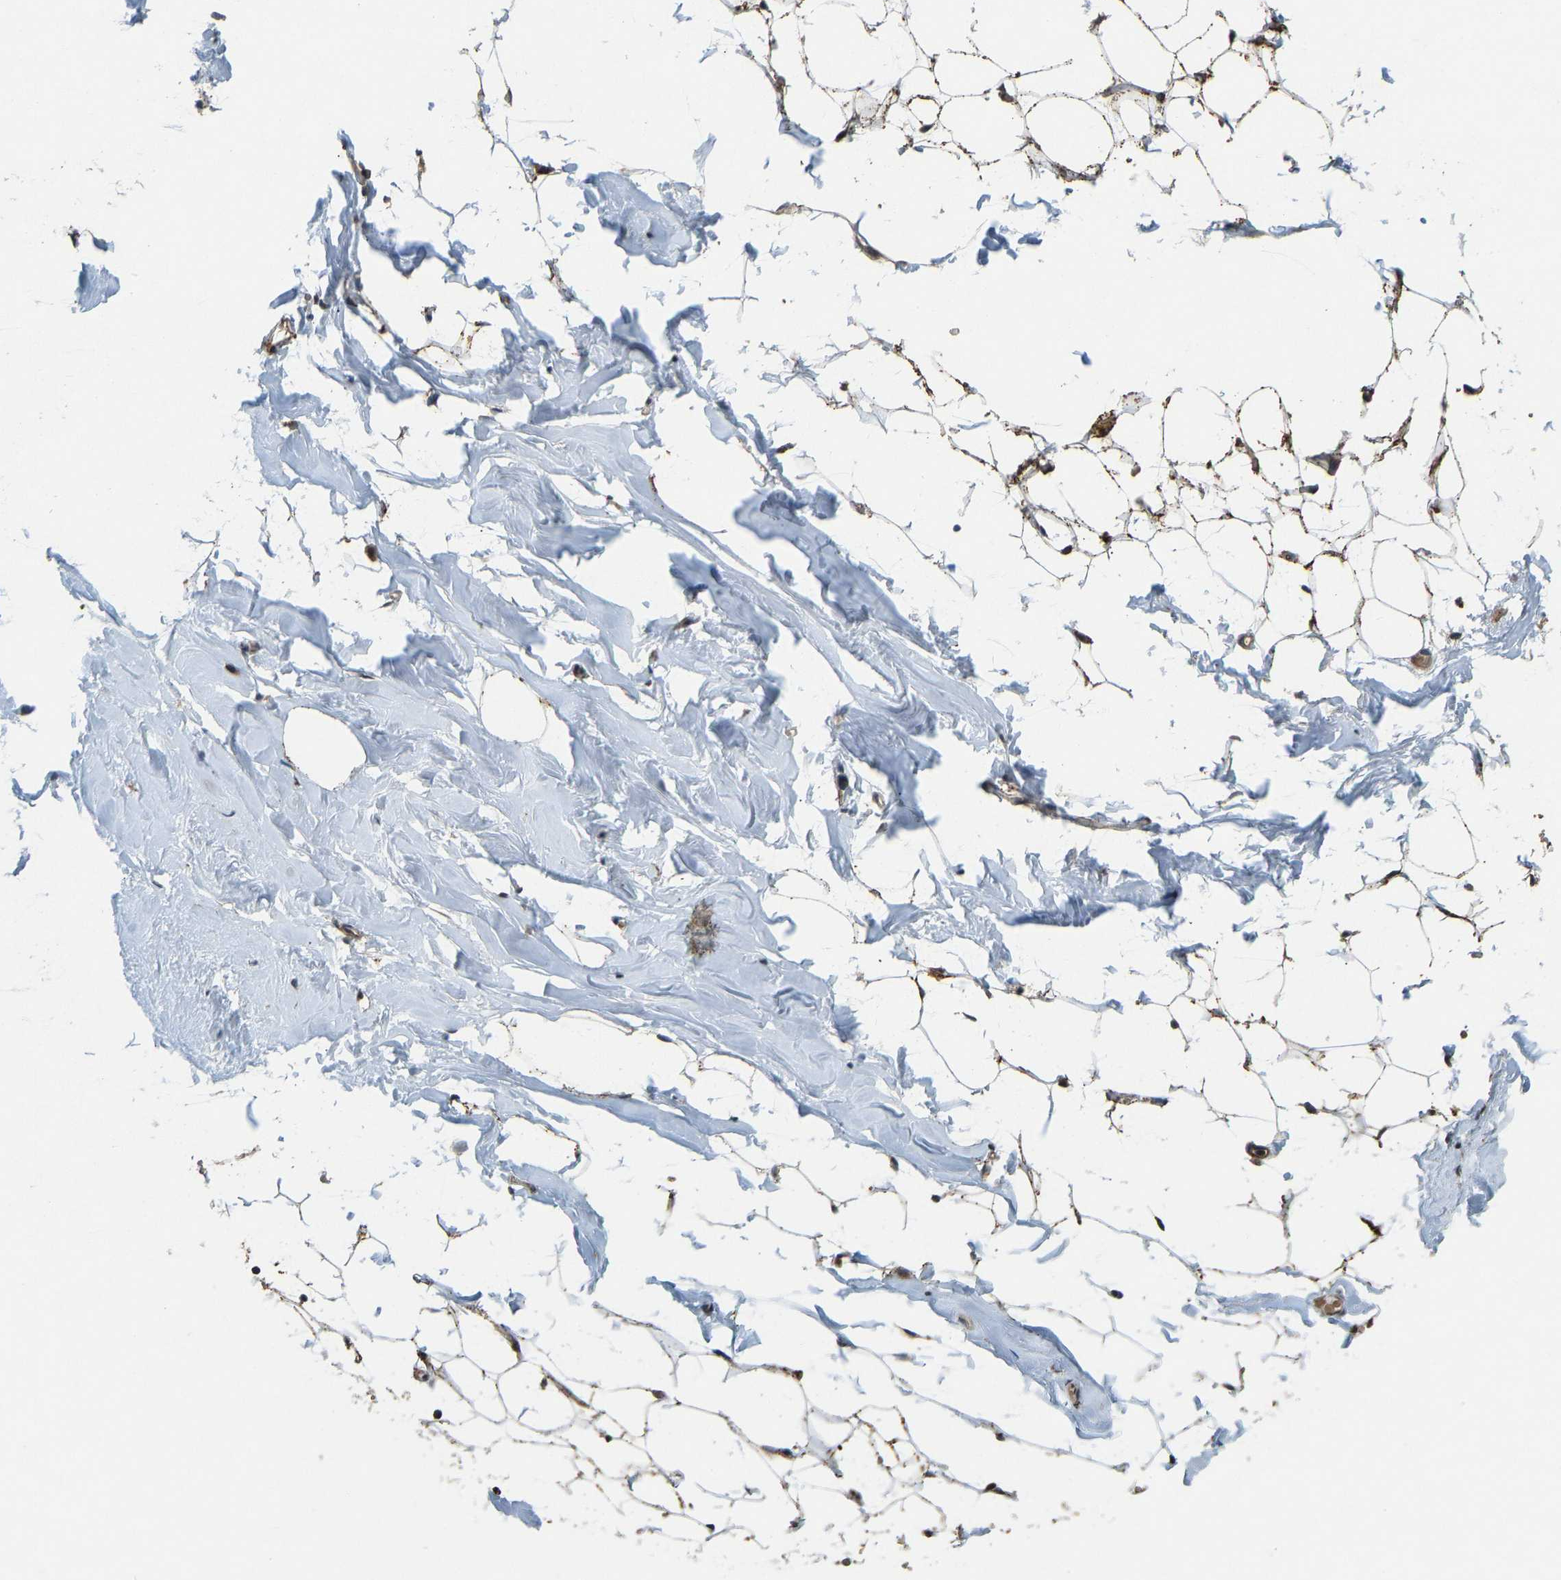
{"staining": {"intensity": "moderate", "quantity": ">75%", "location": "cytoplasmic/membranous"}, "tissue": "adipose tissue", "cell_type": "Adipocytes", "image_type": "normal", "snomed": [{"axis": "morphology", "description": "Normal tissue, NOS"}, {"axis": "topography", "description": "Breast"}, {"axis": "topography", "description": "Soft tissue"}], "caption": "Moderate cytoplasmic/membranous positivity is present in about >75% of adipocytes in normal adipose tissue.", "gene": "ACADS", "patient": {"sex": "female", "age": 75}}